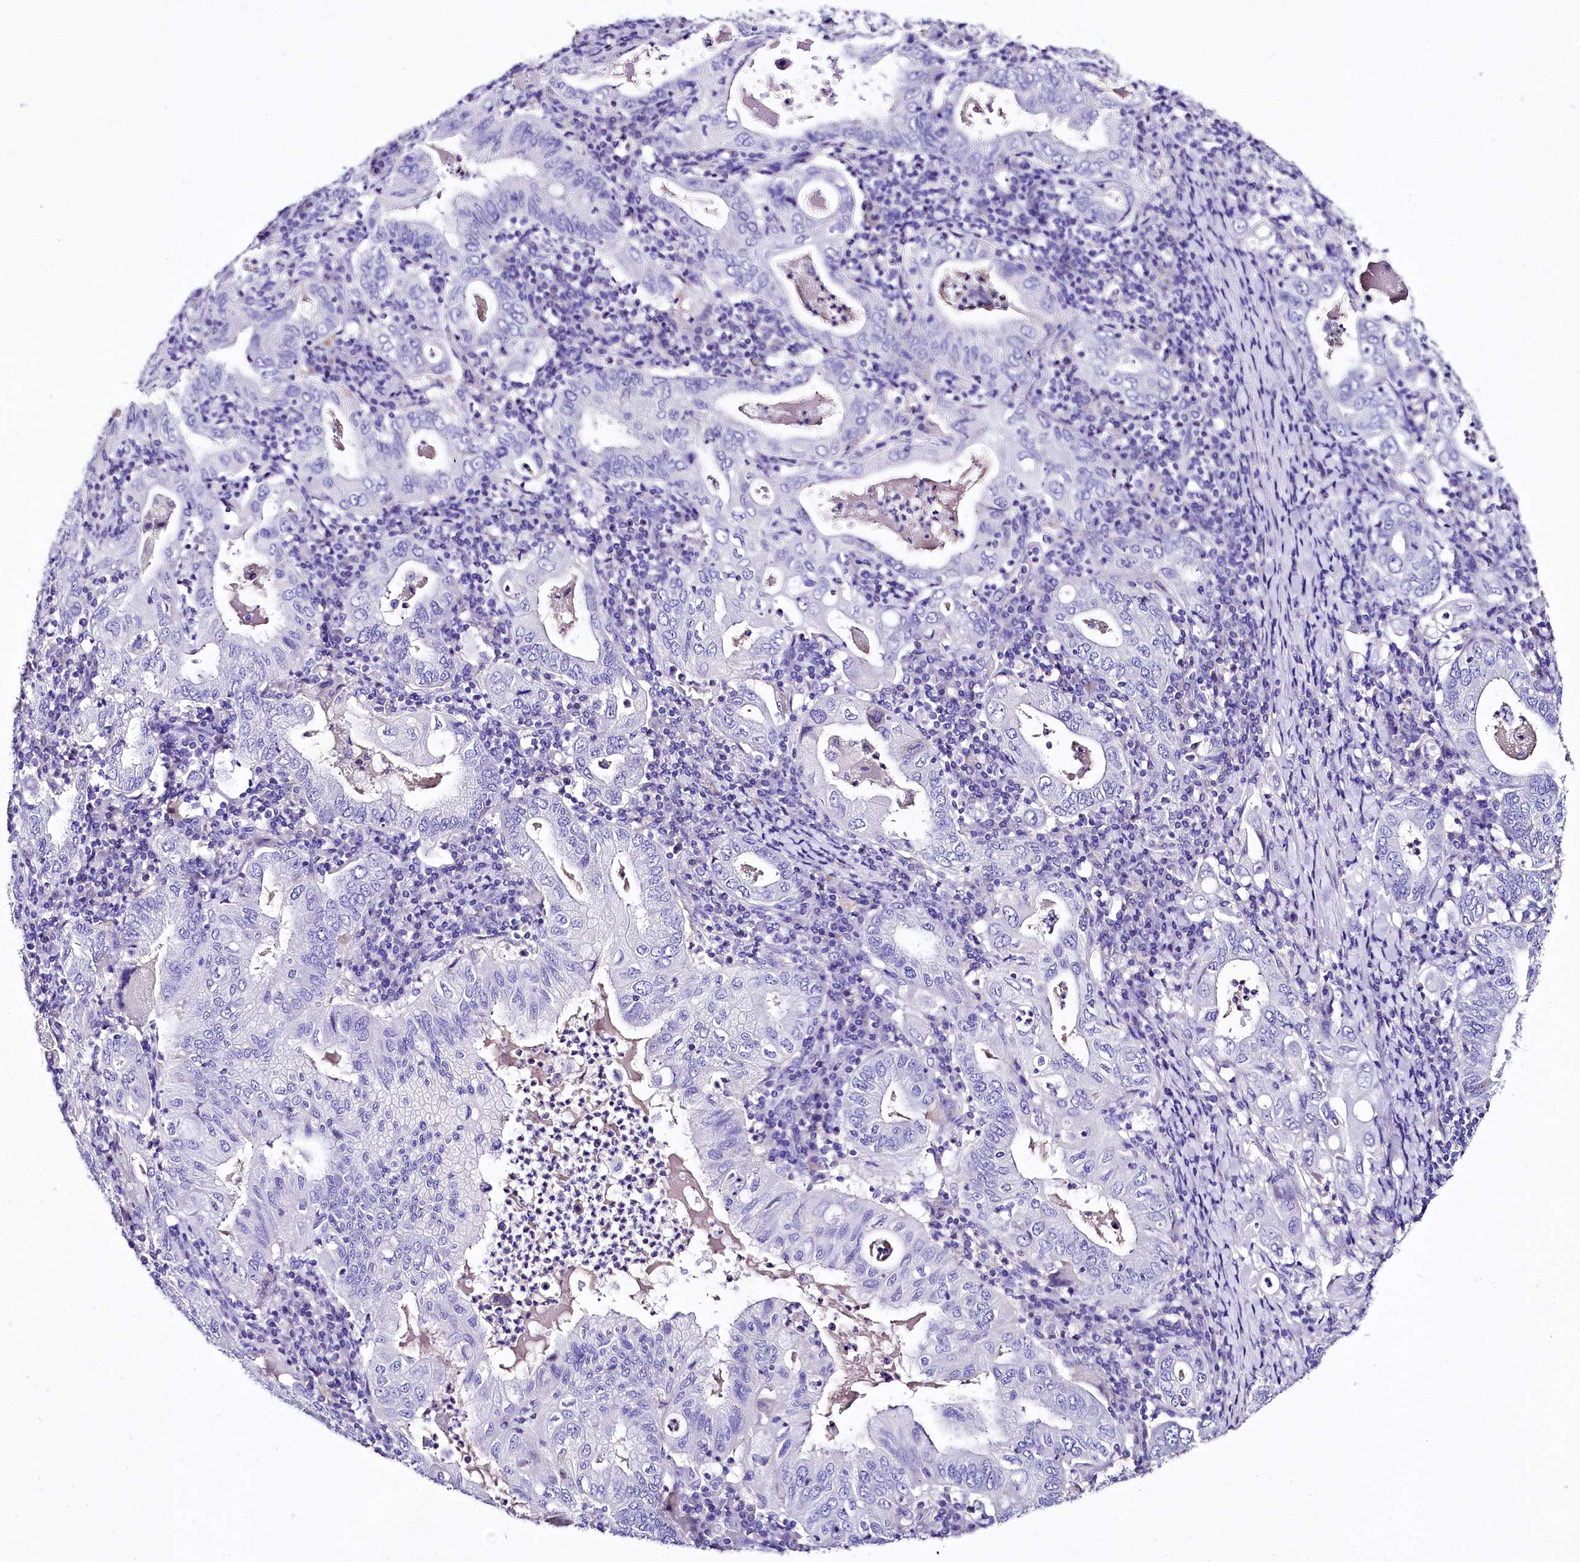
{"staining": {"intensity": "negative", "quantity": "none", "location": "none"}, "tissue": "stomach cancer", "cell_type": "Tumor cells", "image_type": "cancer", "snomed": [{"axis": "morphology", "description": "Normal tissue, NOS"}, {"axis": "morphology", "description": "Adenocarcinoma, NOS"}, {"axis": "topography", "description": "Esophagus"}, {"axis": "topography", "description": "Stomach, upper"}, {"axis": "topography", "description": "Peripheral nerve tissue"}], "caption": "DAB (3,3'-diaminobenzidine) immunohistochemical staining of adenocarcinoma (stomach) shows no significant expression in tumor cells.", "gene": "A2ML1", "patient": {"sex": "male", "age": 62}}